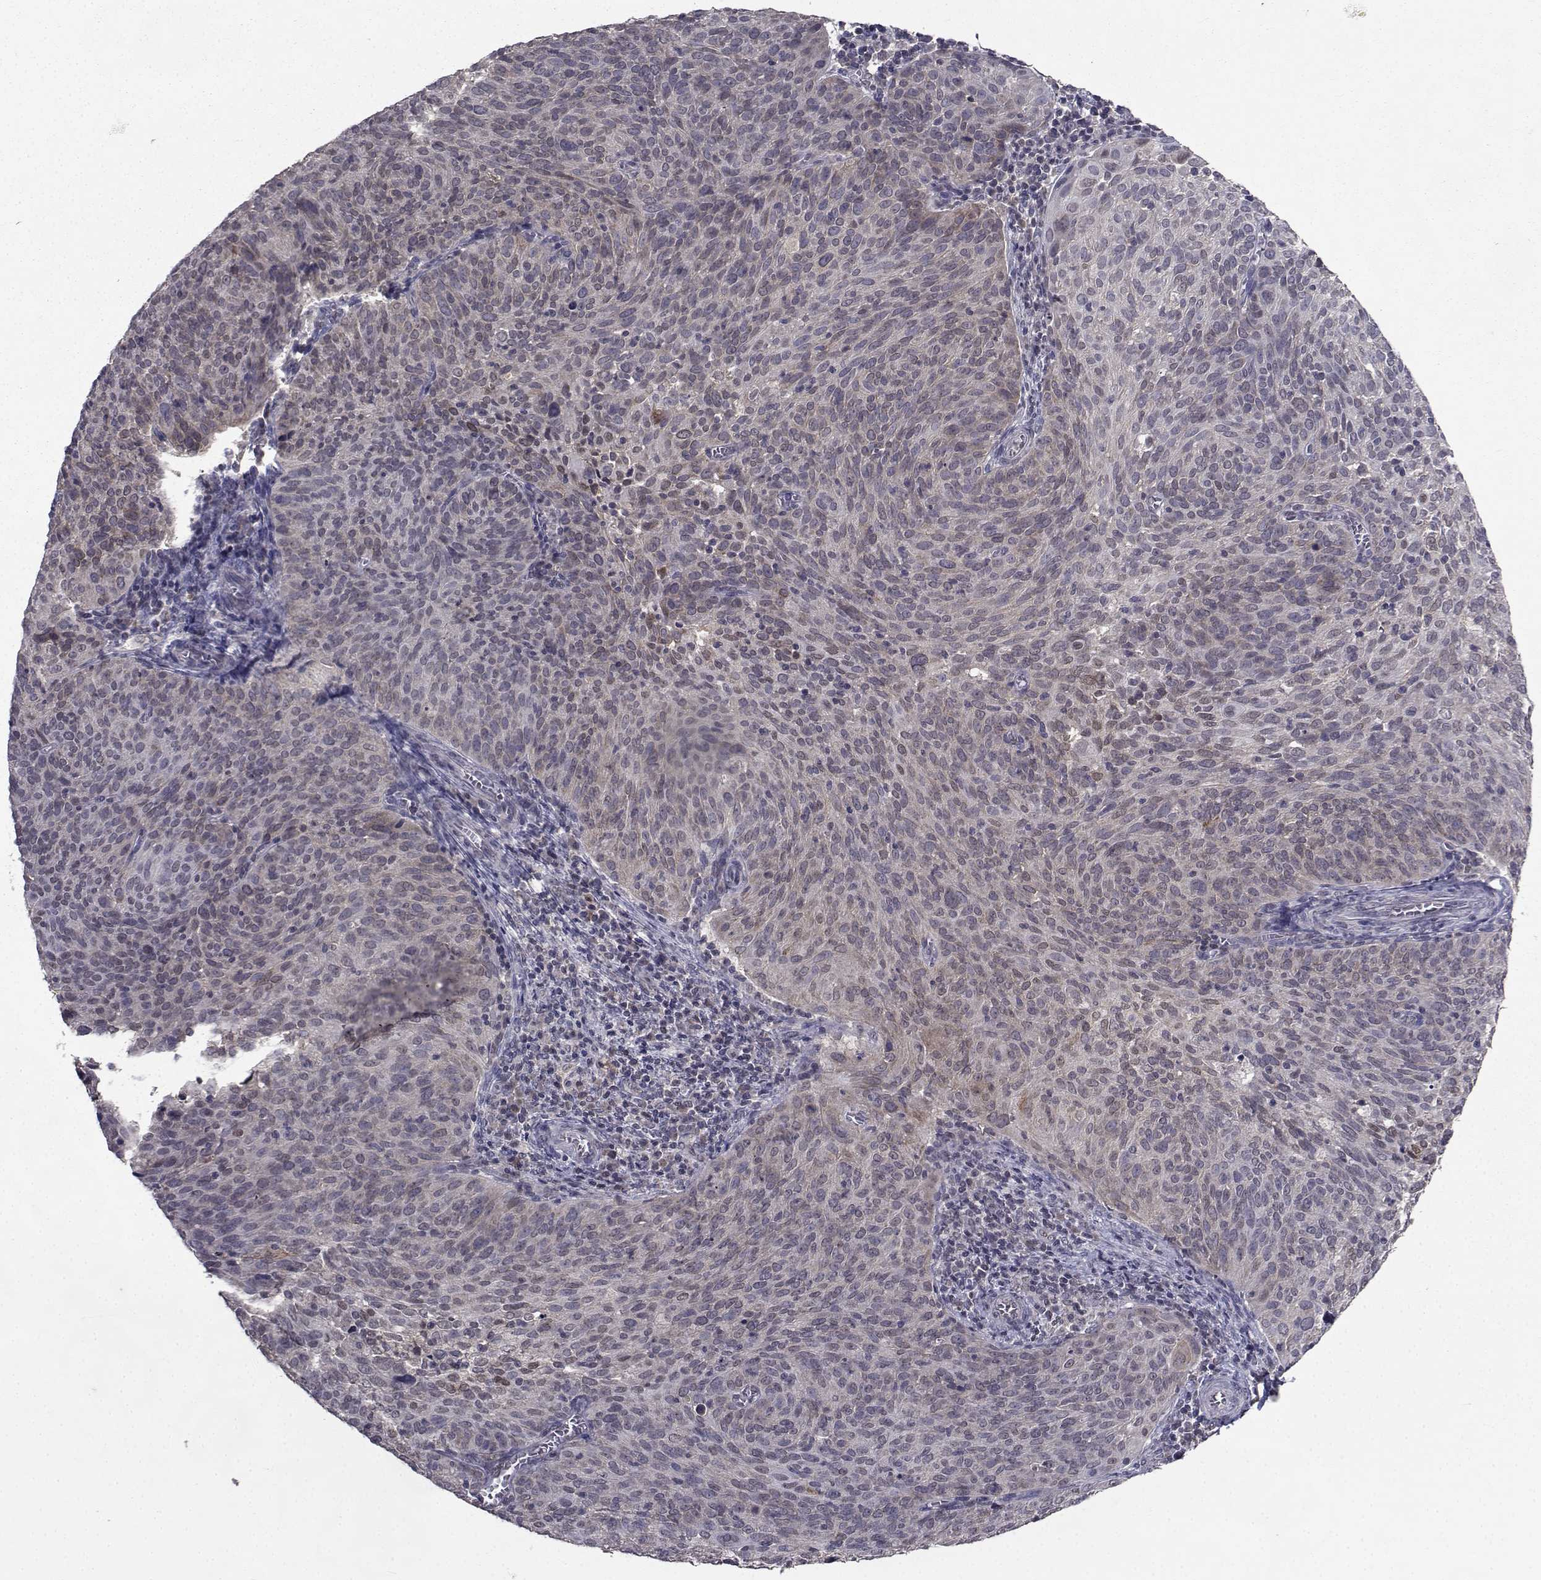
{"staining": {"intensity": "weak", "quantity": "25%-75%", "location": "cytoplasmic/membranous"}, "tissue": "cervical cancer", "cell_type": "Tumor cells", "image_type": "cancer", "snomed": [{"axis": "morphology", "description": "Squamous cell carcinoma, NOS"}, {"axis": "topography", "description": "Cervix"}], "caption": "Cervical cancer (squamous cell carcinoma) was stained to show a protein in brown. There is low levels of weak cytoplasmic/membranous positivity in about 25%-75% of tumor cells.", "gene": "CYP2S1", "patient": {"sex": "female", "age": 39}}